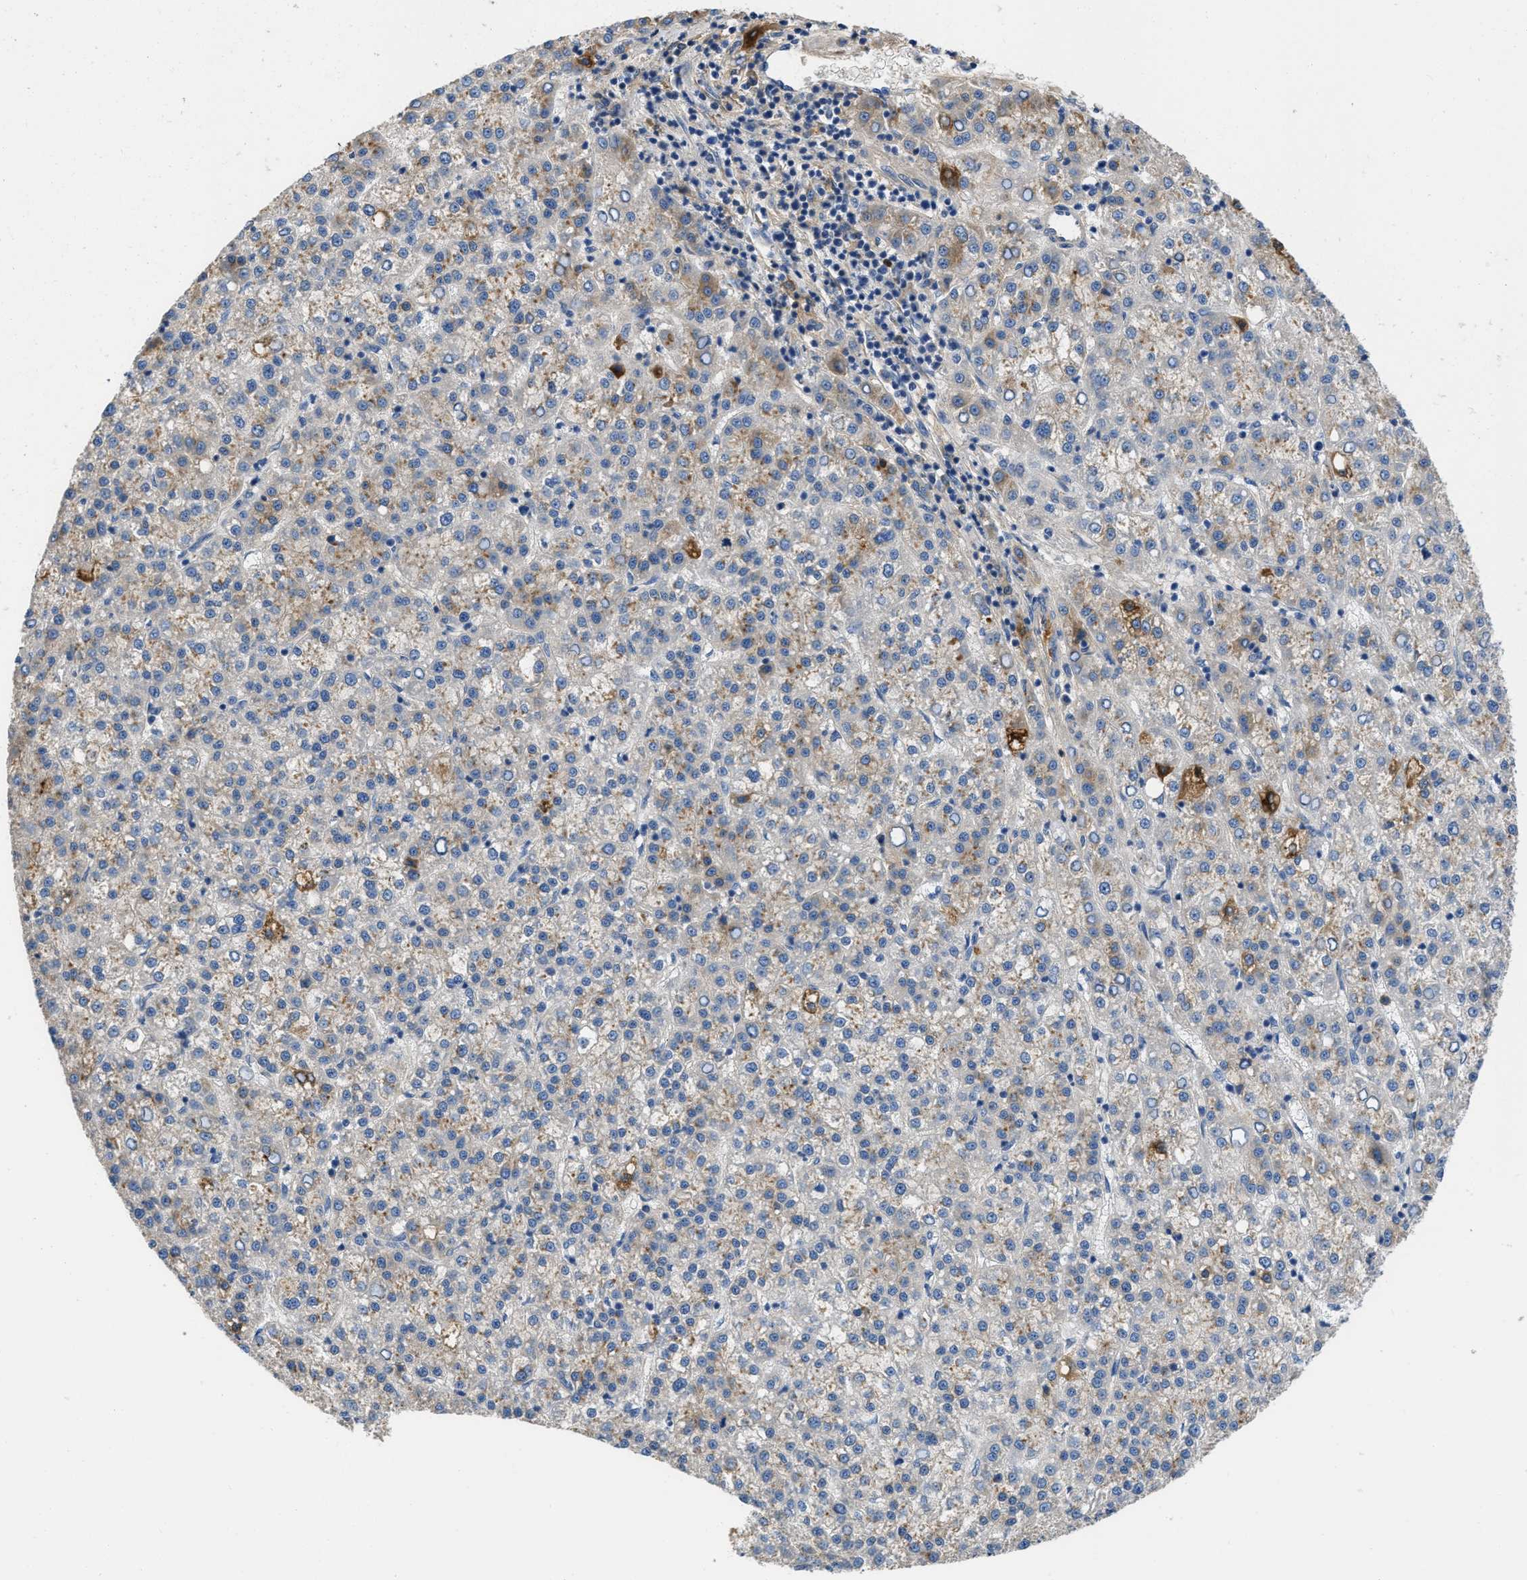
{"staining": {"intensity": "moderate", "quantity": "25%-75%", "location": "cytoplasmic/membranous"}, "tissue": "liver cancer", "cell_type": "Tumor cells", "image_type": "cancer", "snomed": [{"axis": "morphology", "description": "Carcinoma, Hepatocellular, NOS"}, {"axis": "topography", "description": "Liver"}], "caption": "The micrograph demonstrates immunohistochemical staining of hepatocellular carcinoma (liver). There is moderate cytoplasmic/membranous positivity is identified in approximately 25%-75% of tumor cells.", "gene": "C1S", "patient": {"sex": "female", "age": 58}}